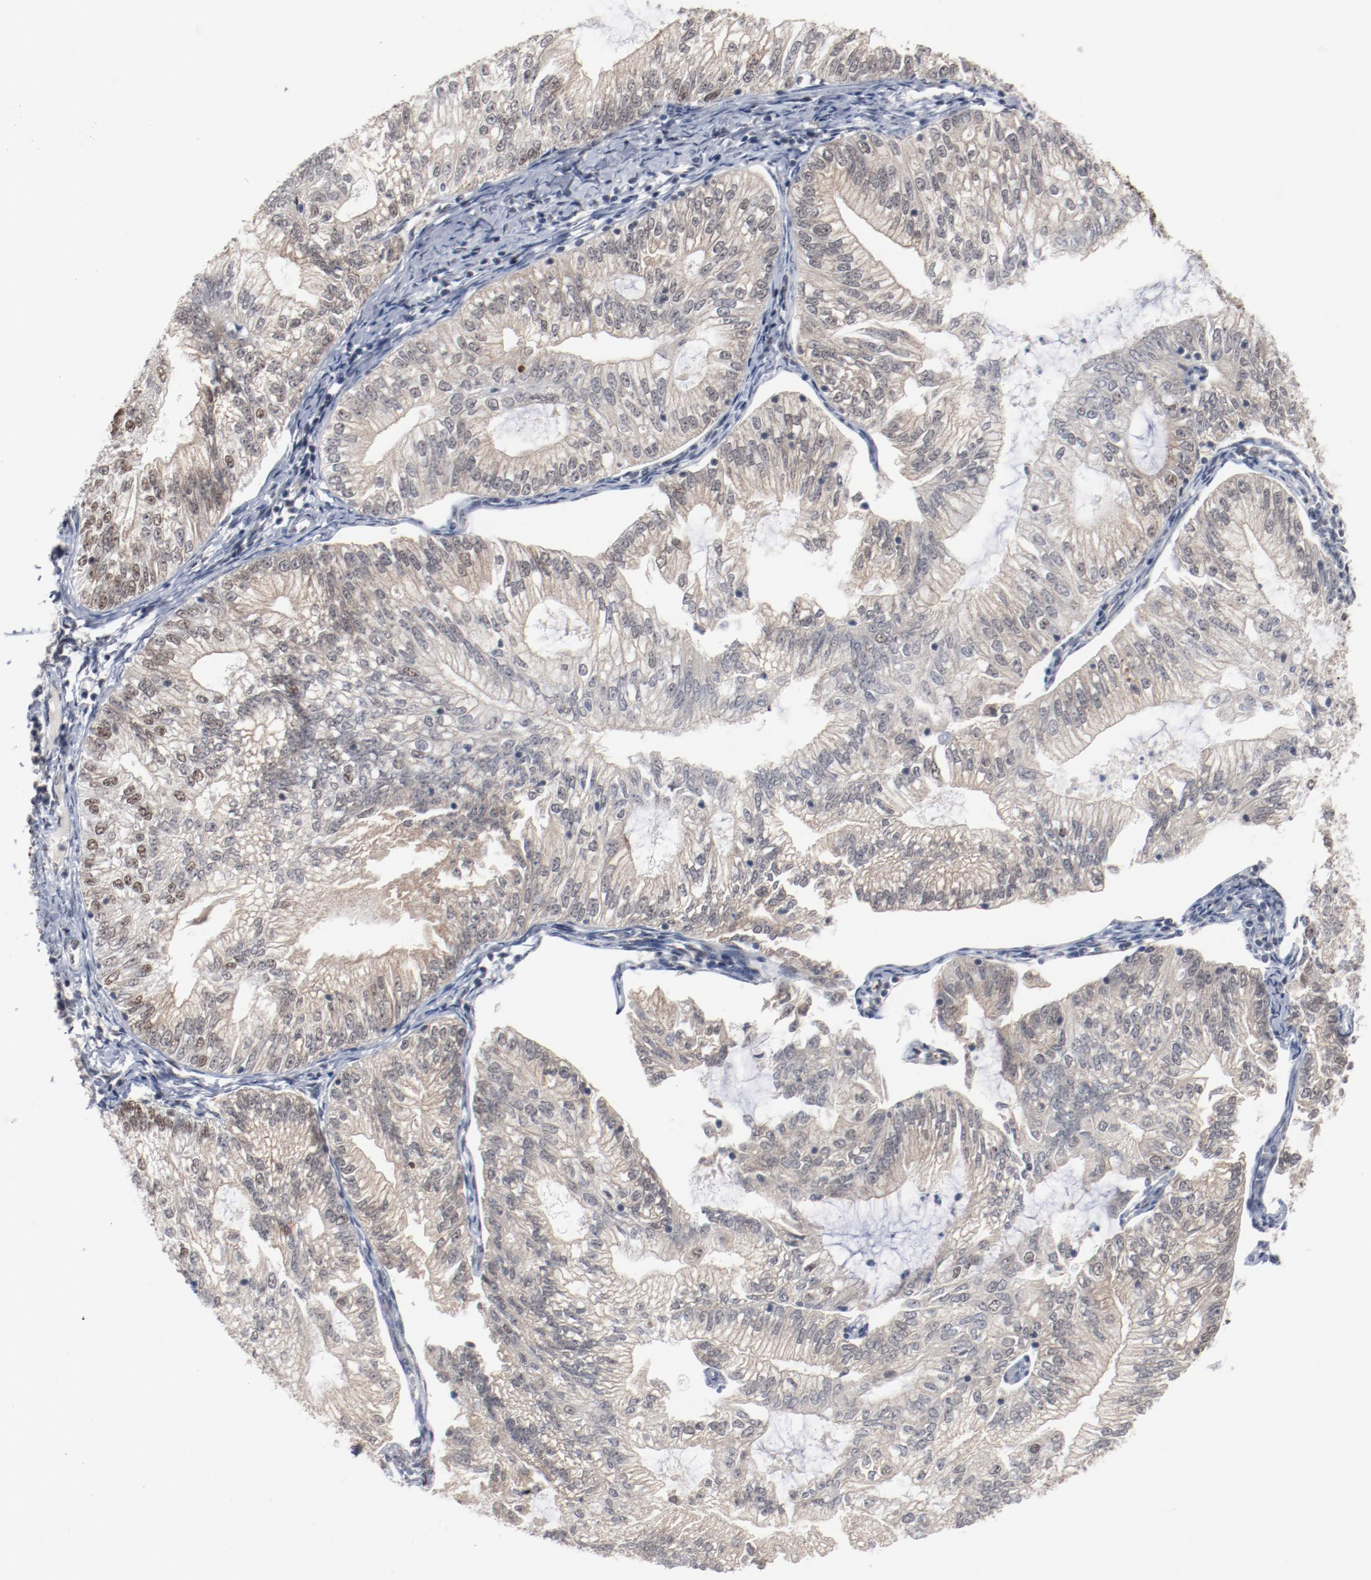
{"staining": {"intensity": "moderate", "quantity": "25%-75%", "location": "cytoplasmic/membranous,nuclear"}, "tissue": "endometrial cancer", "cell_type": "Tumor cells", "image_type": "cancer", "snomed": [{"axis": "morphology", "description": "Adenocarcinoma, NOS"}, {"axis": "topography", "description": "Endometrium"}], "caption": "Moderate cytoplasmic/membranous and nuclear protein staining is identified in about 25%-75% of tumor cells in endometrial cancer. (DAB IHC, brown staining for protein, blue staining for nuclei).", "gene": "BUB3", "patient": {"sex": "female", "age": 69}}